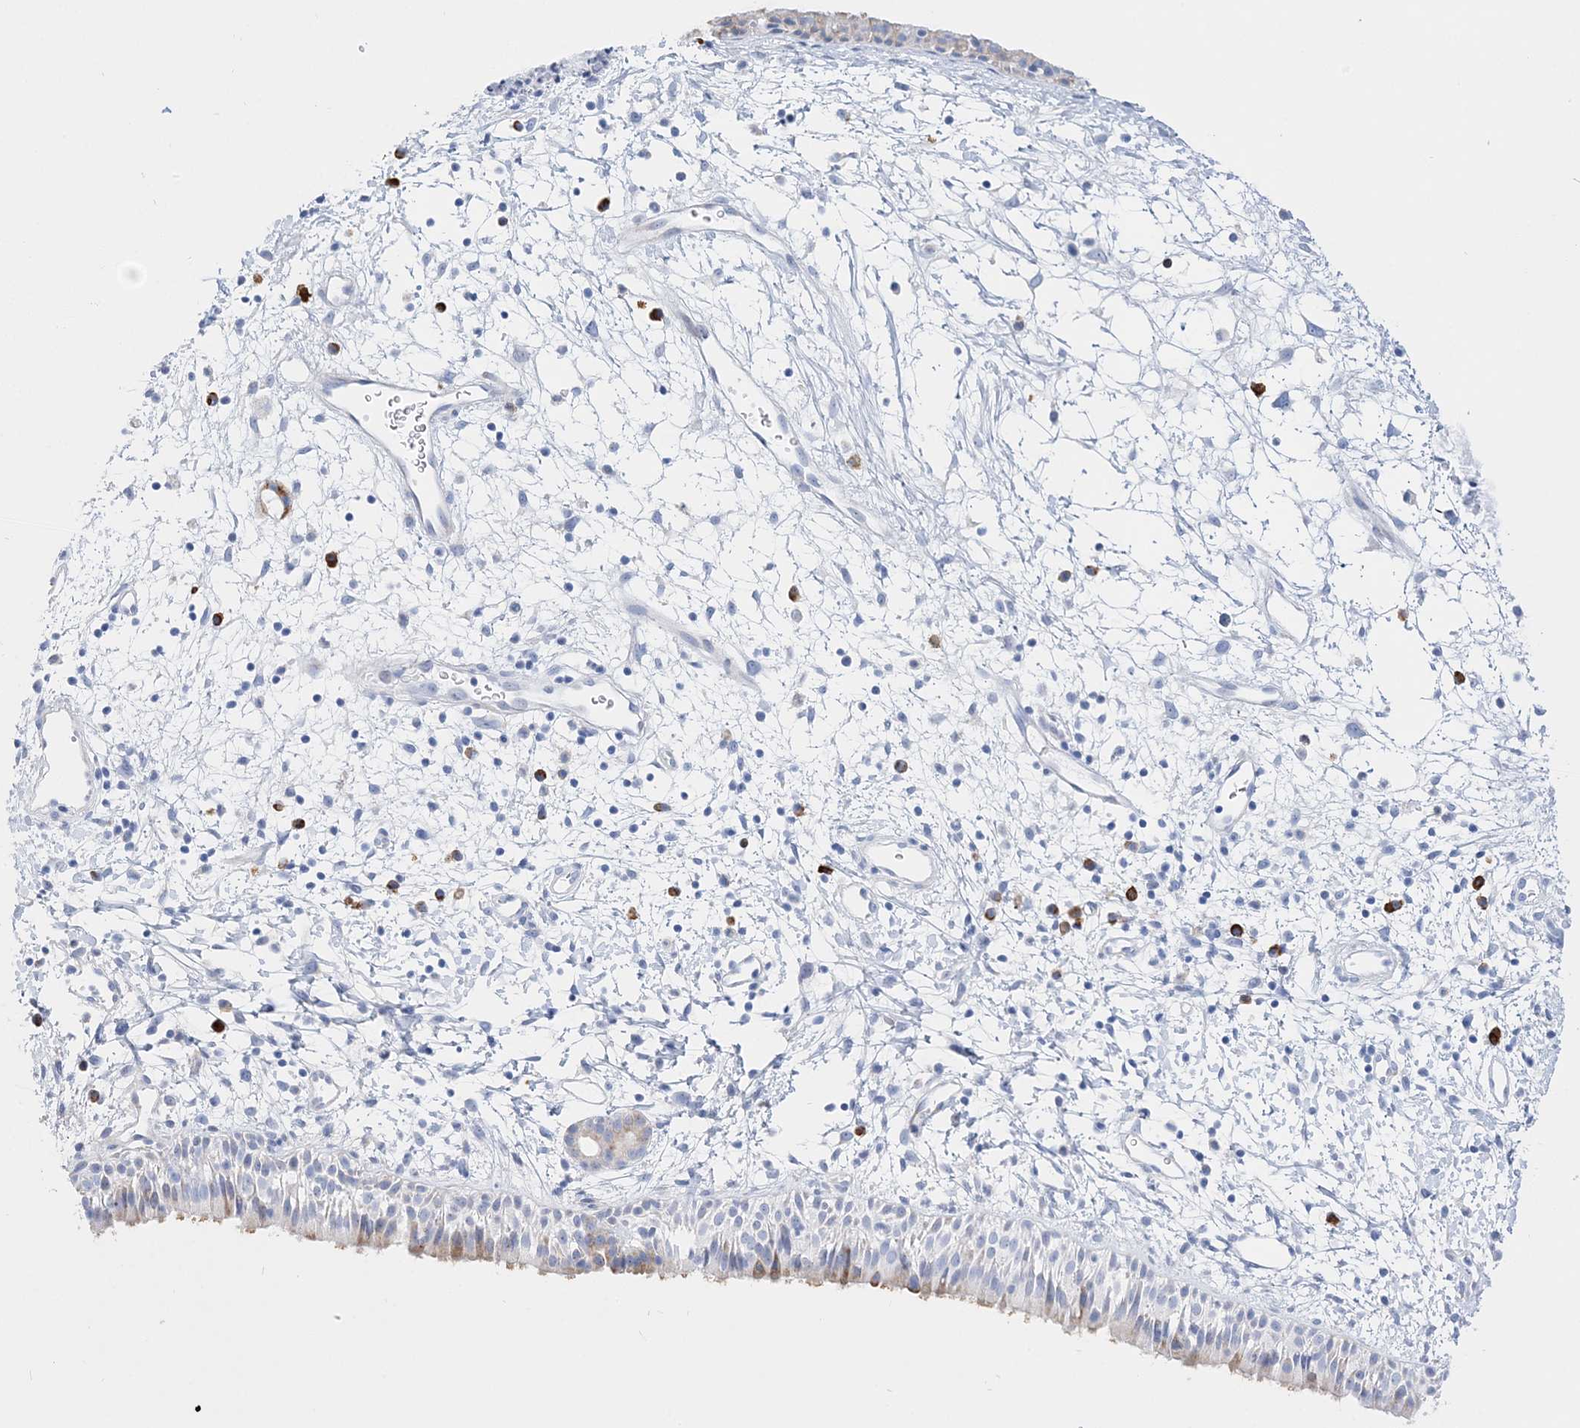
{"staining": {"intensity": "weak", "quantity": "<25%", "location": "cytoplasmic/membranous"}, "tissue": "nasopharynx", "cell_type": "Respiratory epithelial cells", "image_type": "normal", "snomed": [{"axis": "morphology", "description": "Normal tissue, NOS"}, {"axis": "topography", "description": "Nasopharynx"}], "caption": "Immunohistochemistry (IHC) image of unremarkable nasopharynx stained for a protein (brown), which shows no staining in respiratory epithelial cells.", "gene": "TSPYL6", "patient": {"sex": "male", "age": 22}}